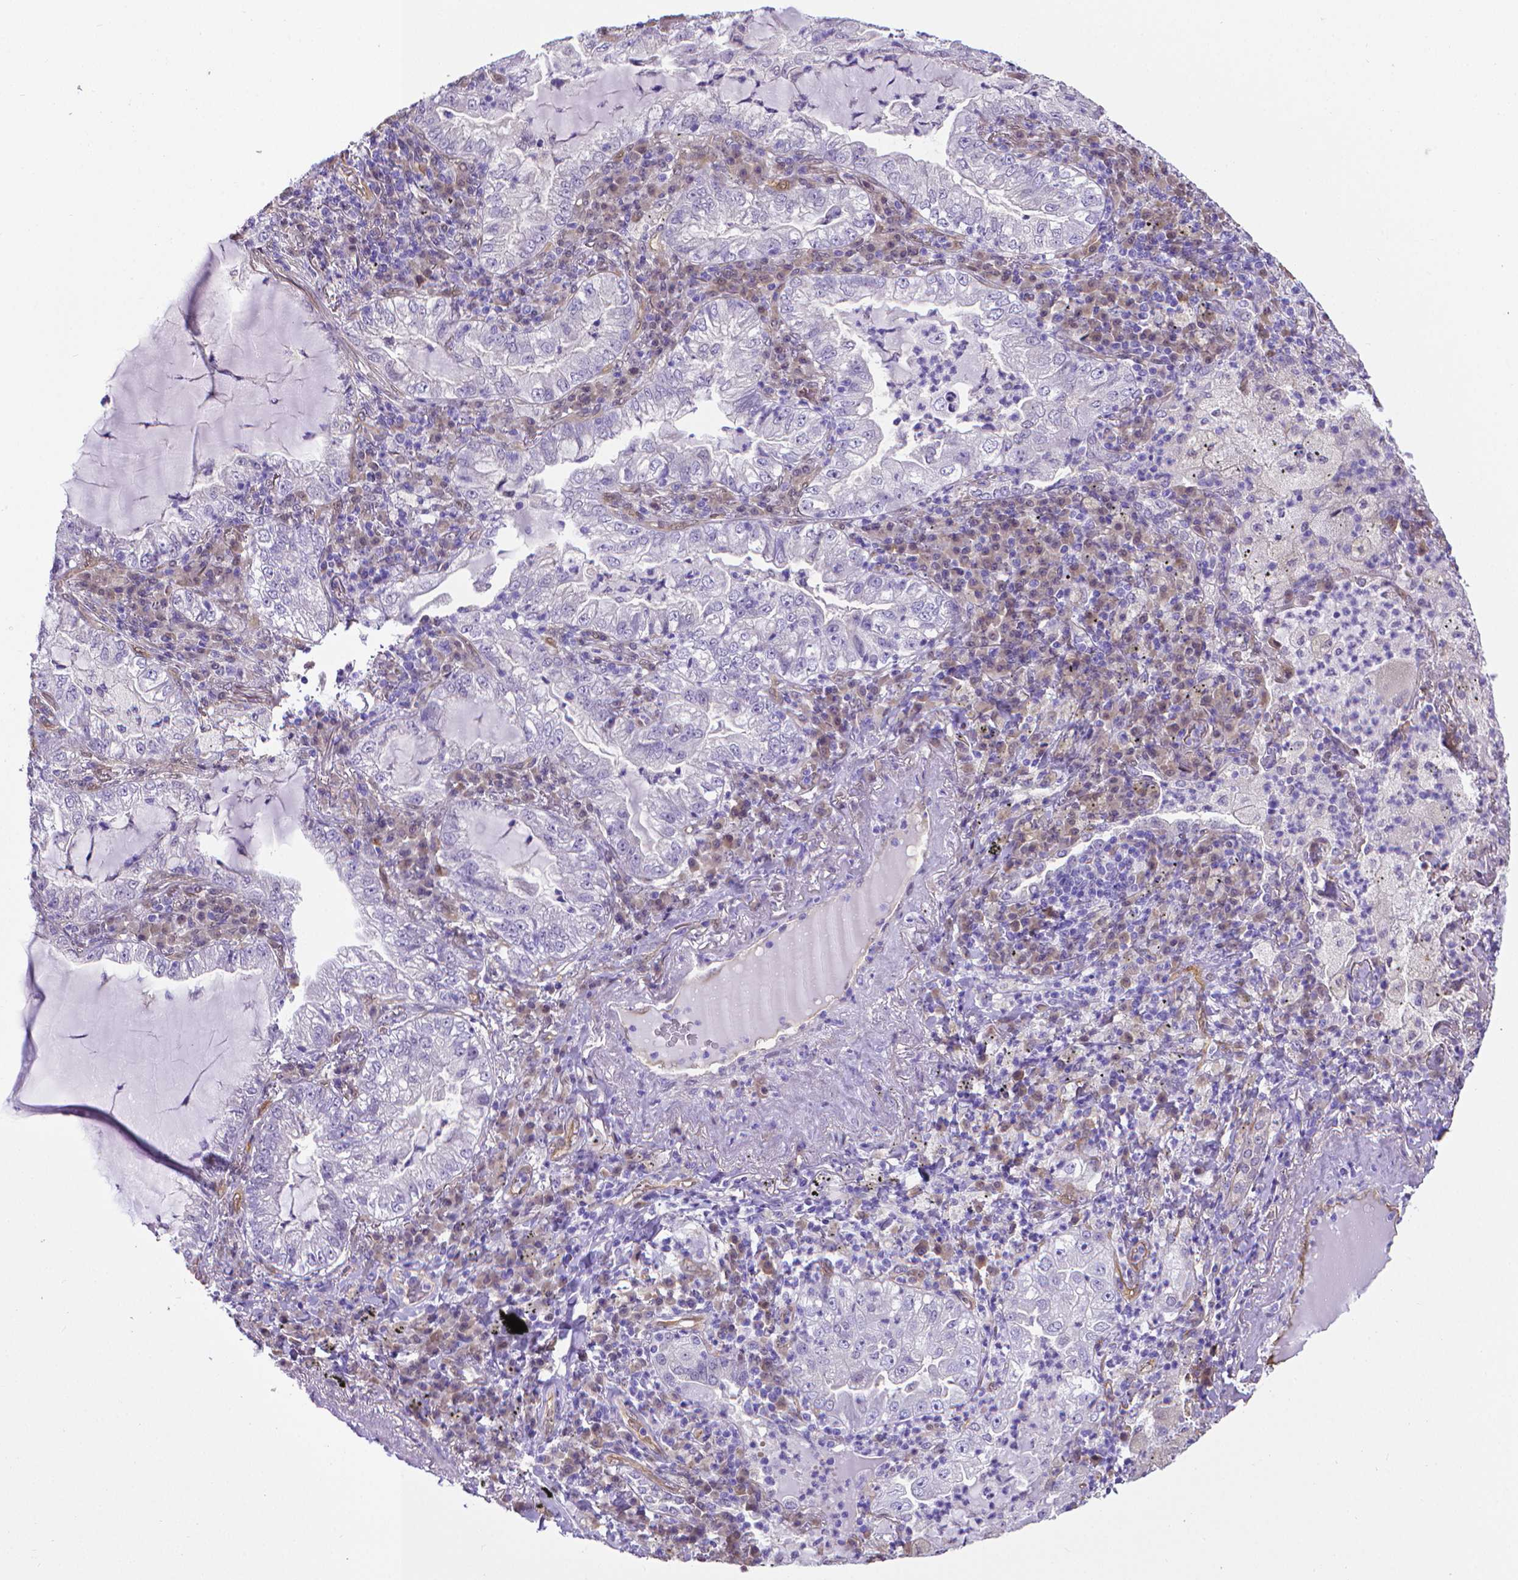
{"staining": {"intensity": "negative", "quantity": "none", "location": "none"}, "tissue": "lung cancer", "cell_type": "Tumor cells", "image_type": "cancer", "snomed": [{"axis": "morphology", "description": "Adenocarcinoma, NOS"}, {"axis": "topography", "description": "Lung"}], "caption": "A high-resolution photomicrograph shows IHC staining of lung adenocarcinoma, which shows no significant staining in tumor cells. Nuclei are stained in blue.", "gene": "CLIC4", "patient": {"sex": "female", "age": 73}}